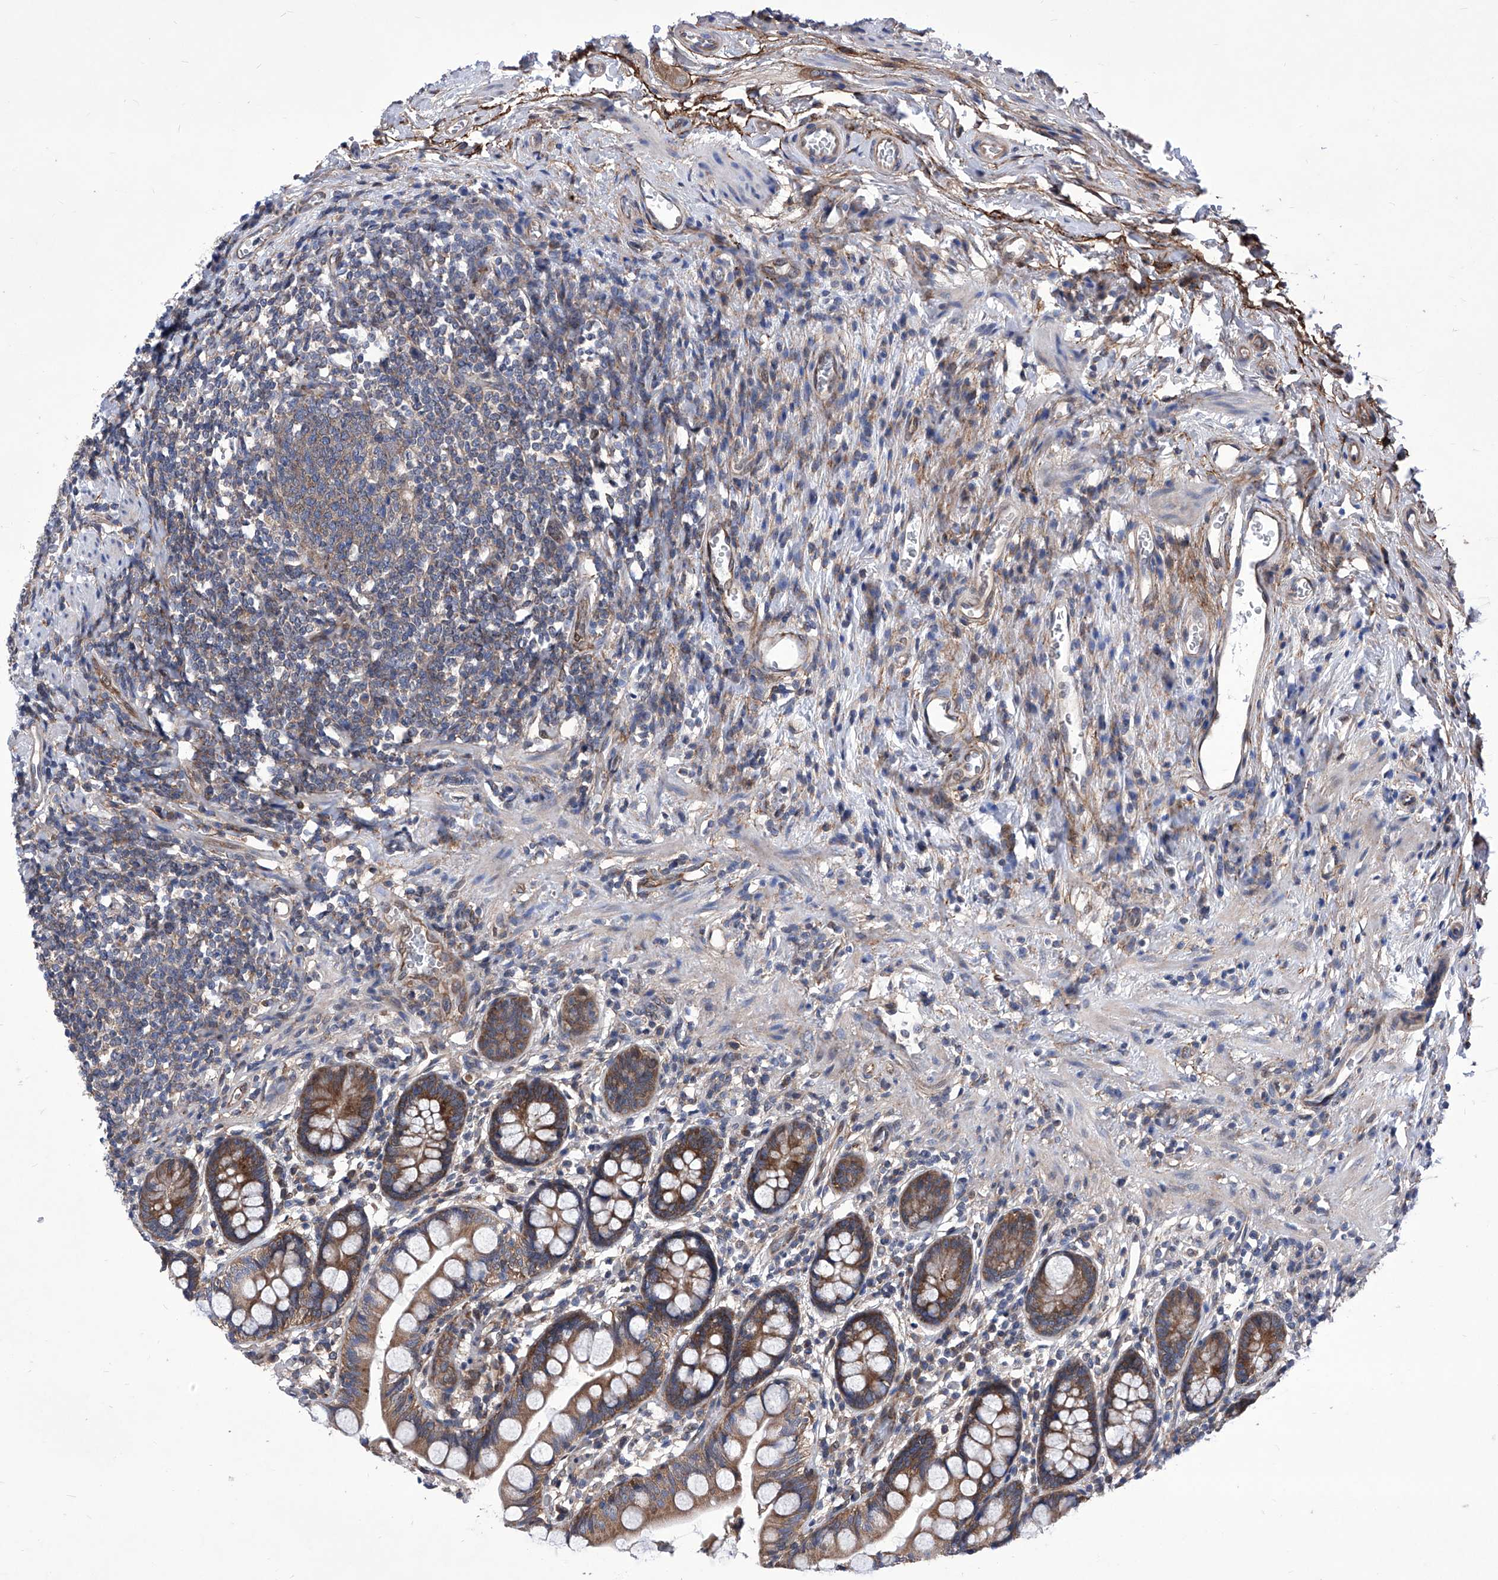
{"staining": {"intensity": "moderate", "quantity": ">75%", "location": "cytoplasmic/membranous"}, "tissue": "small intestine", "cell_type": "Glandular cells", "image_type": "normal", "snomed": [{"axis": "morphology", "description": "Normal tissue, NOS"}, {"axis": "topography", "description": "Small intestine"}], "caption": "Protein staining exhibits moderate cytoplasmic/membranous expression in approximately >75% of glandular cells in unremarkable small intestine. The staining was performed using DAB, with brown indicating positive protein expression. Nuclei are stained blue with hematoxylin.", "gene": "KTI12", "patient": {"sex": "male", "age": 52}}